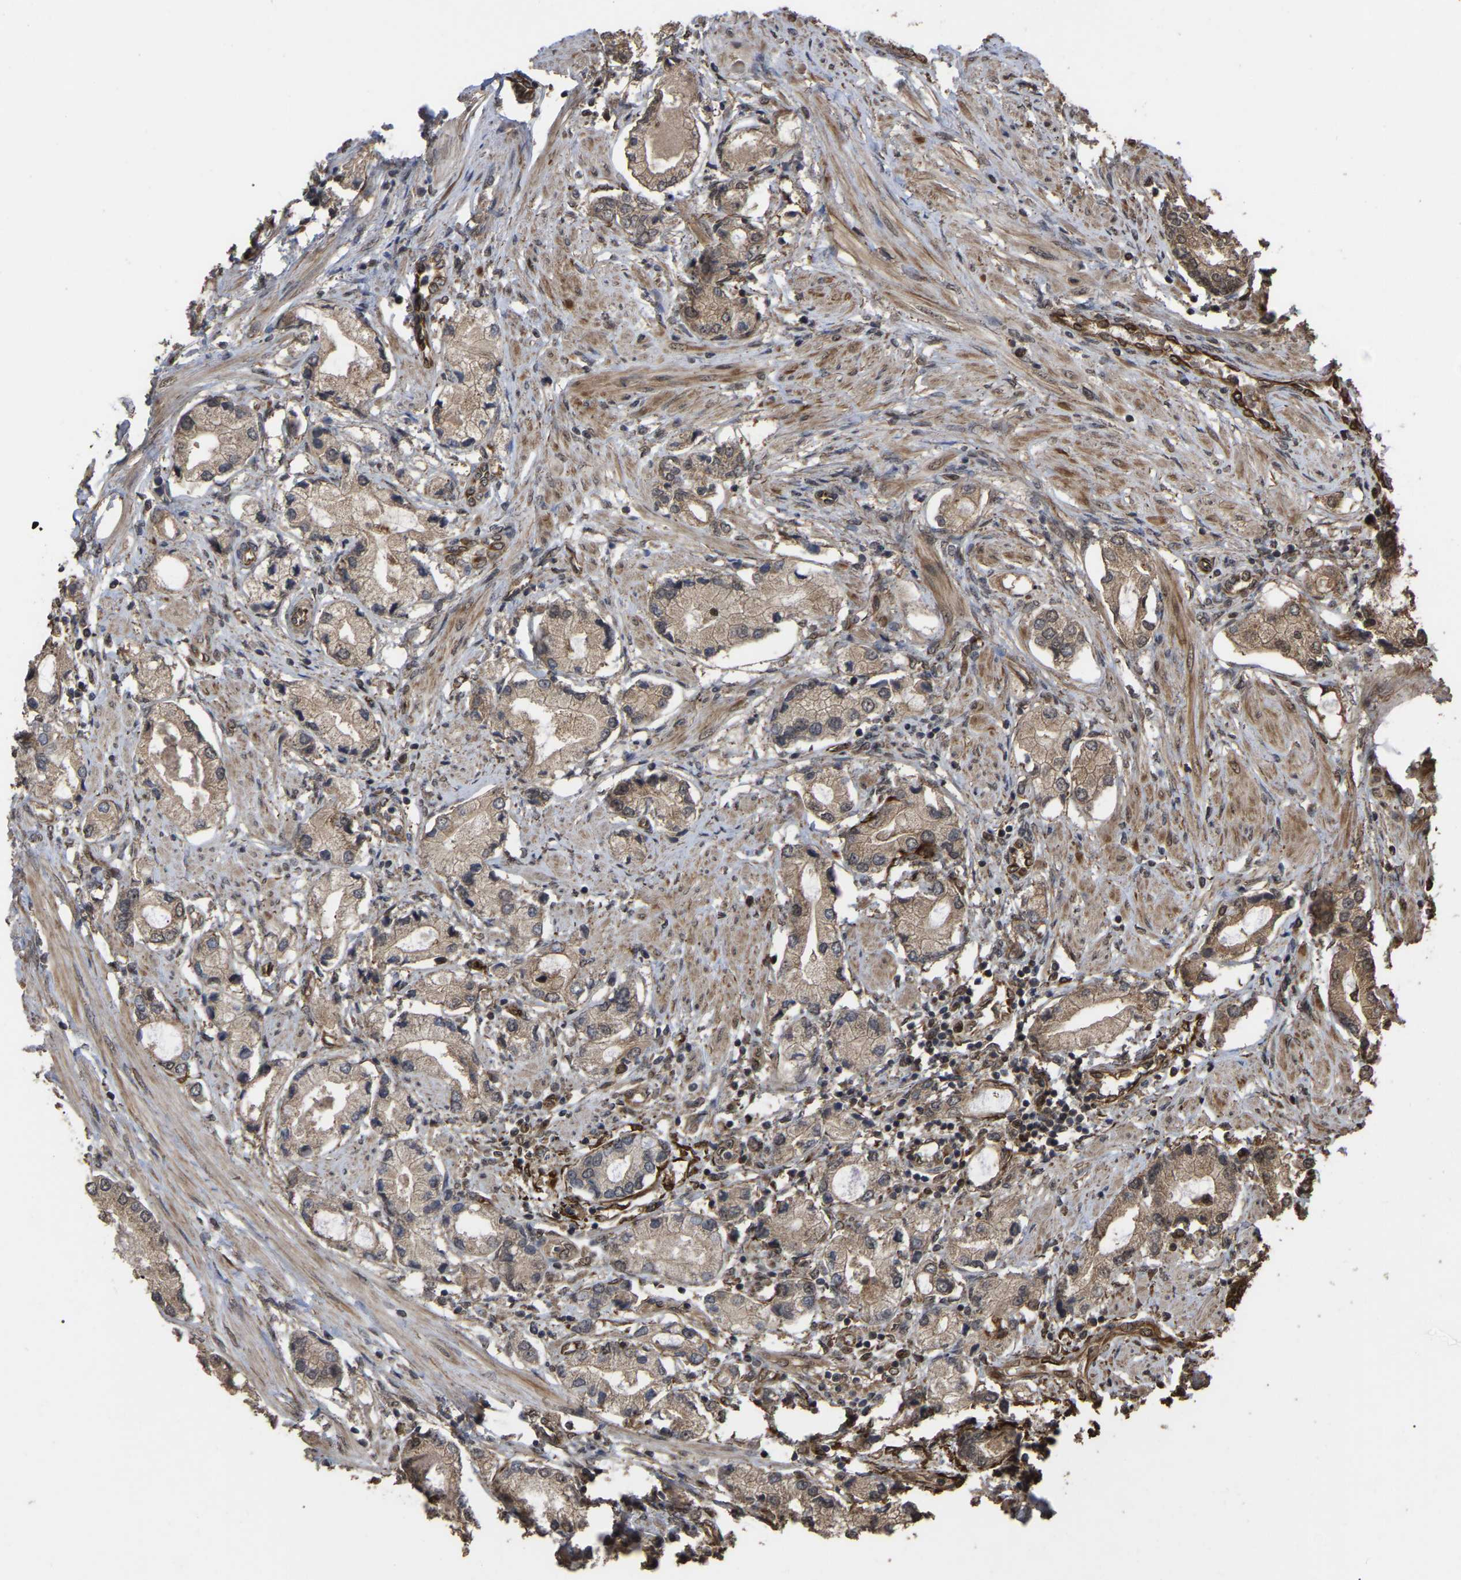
{"staining": {"intensity": "moderate", "quantity": ">75%", "location": "cytoplasmic/membranous"}, "tissue": "prostate cancer", "cell_type": "Tumor cells", "image_type": "cancer", "snomed": [{"axis": "morphology", "description": "Adenocarcinoma, Low grade"}, {"axis": "topography", "description": "Prostate"}], "caption": "Tumor cells demonstrate medium levels of moderate cytoplasmic/membranous expression in about >75% of cells in prostate cancer (adenocarcinoma (low-grade)).", "gene": "FAM161B", "patient": {"sex": "male", "age": 63}}